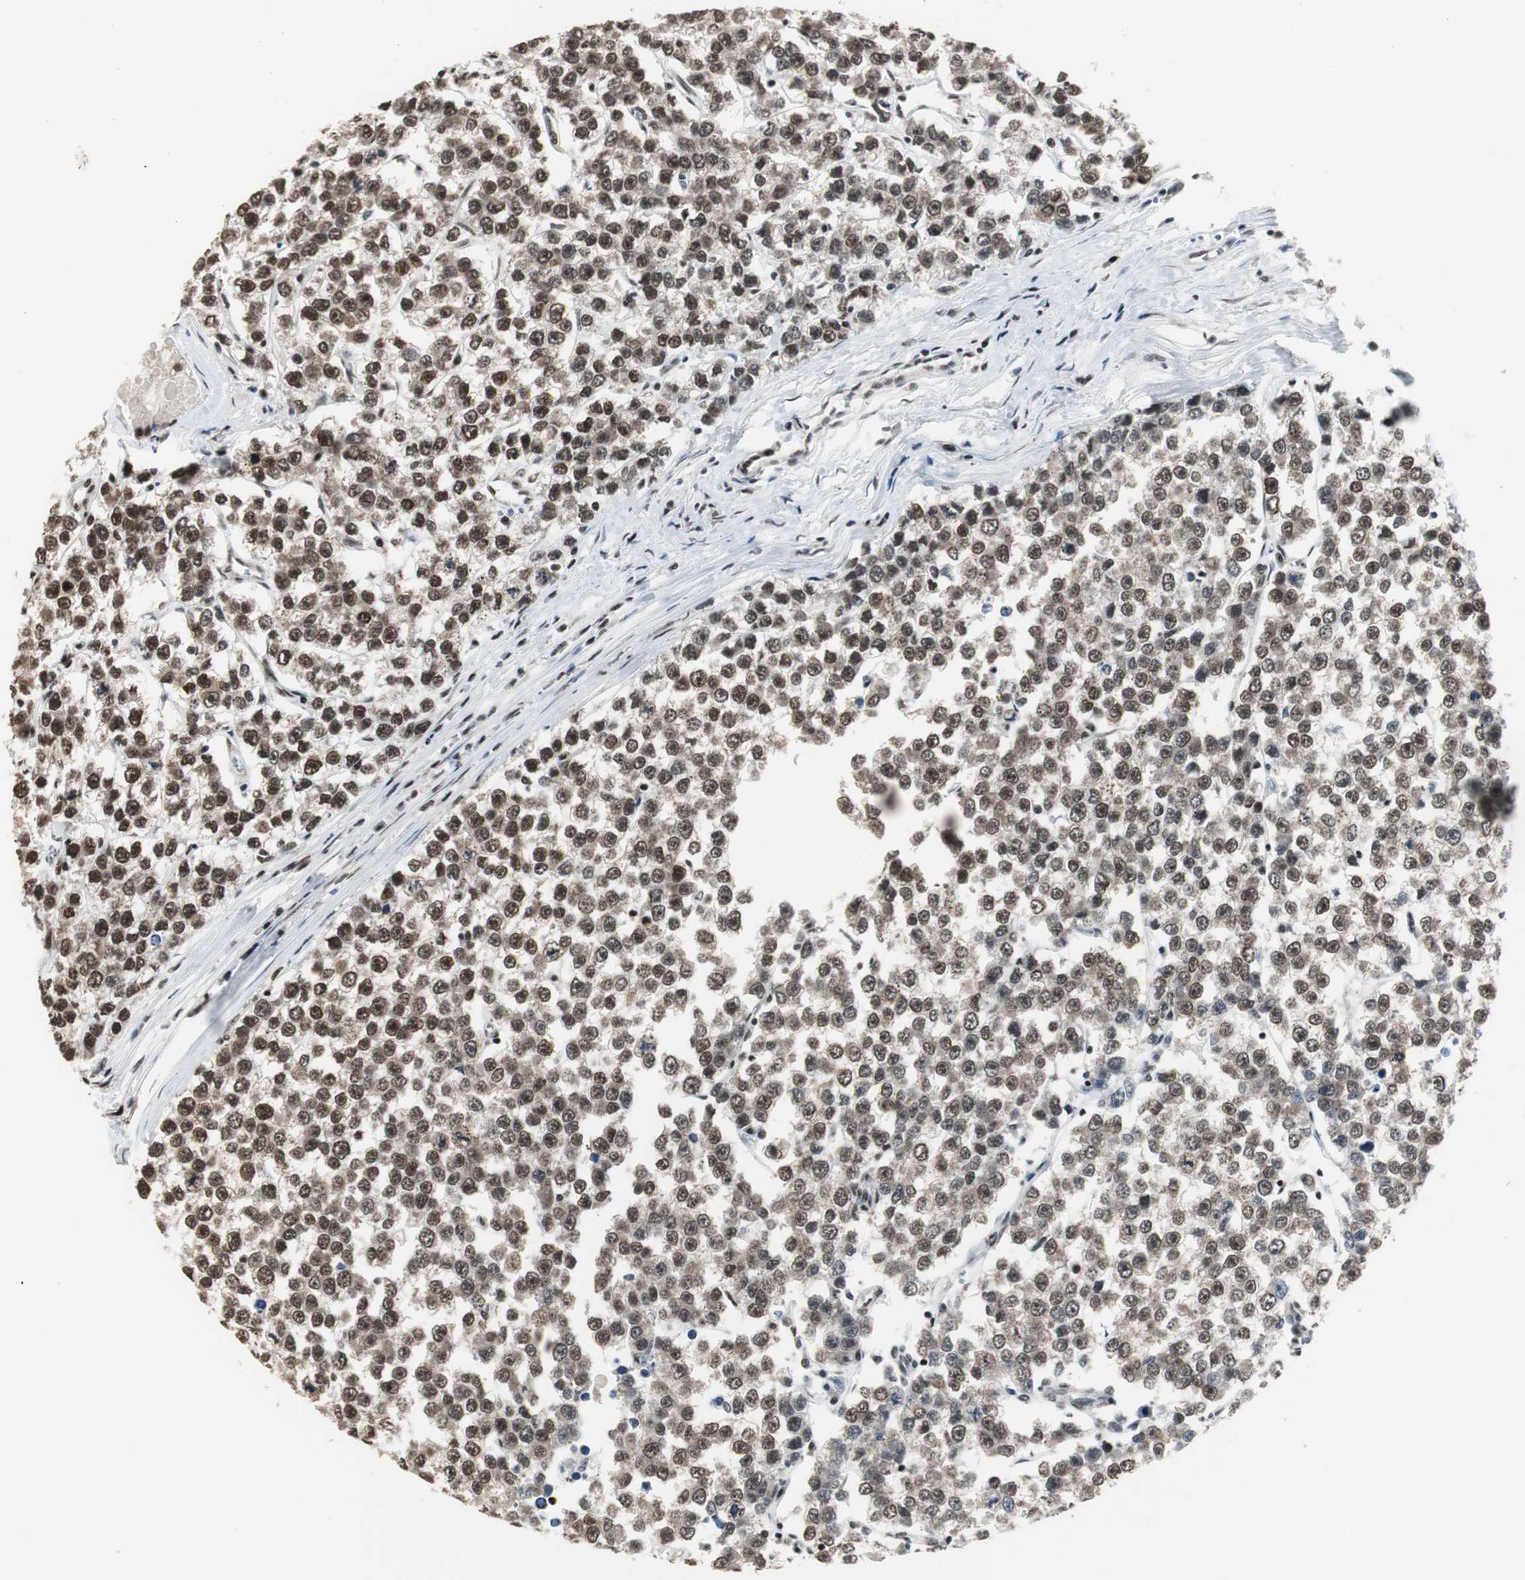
{"staining": {"intensity": "strong", "quantity": ">75%", "location": "nuclear"}, "tissue": "testis cancer", "cell_type": "Tumor cells", "image_type": "cancer", "snomed": [{"axis": "morphology", "description": "Seminoma, NOS"}, {"axis": "morphology", "description": "Carcinoma, Embryonal, NOS"}, {"axis": "topography", "description": "Testis"}], "caption": "The image reveals a brown stain indicating the presence of a protein in the nuclear of tumor cells in testis cancer (embryonal carcinoma).", "gene": "CDK9", "patient": {"sex": "male", "age": 52}}